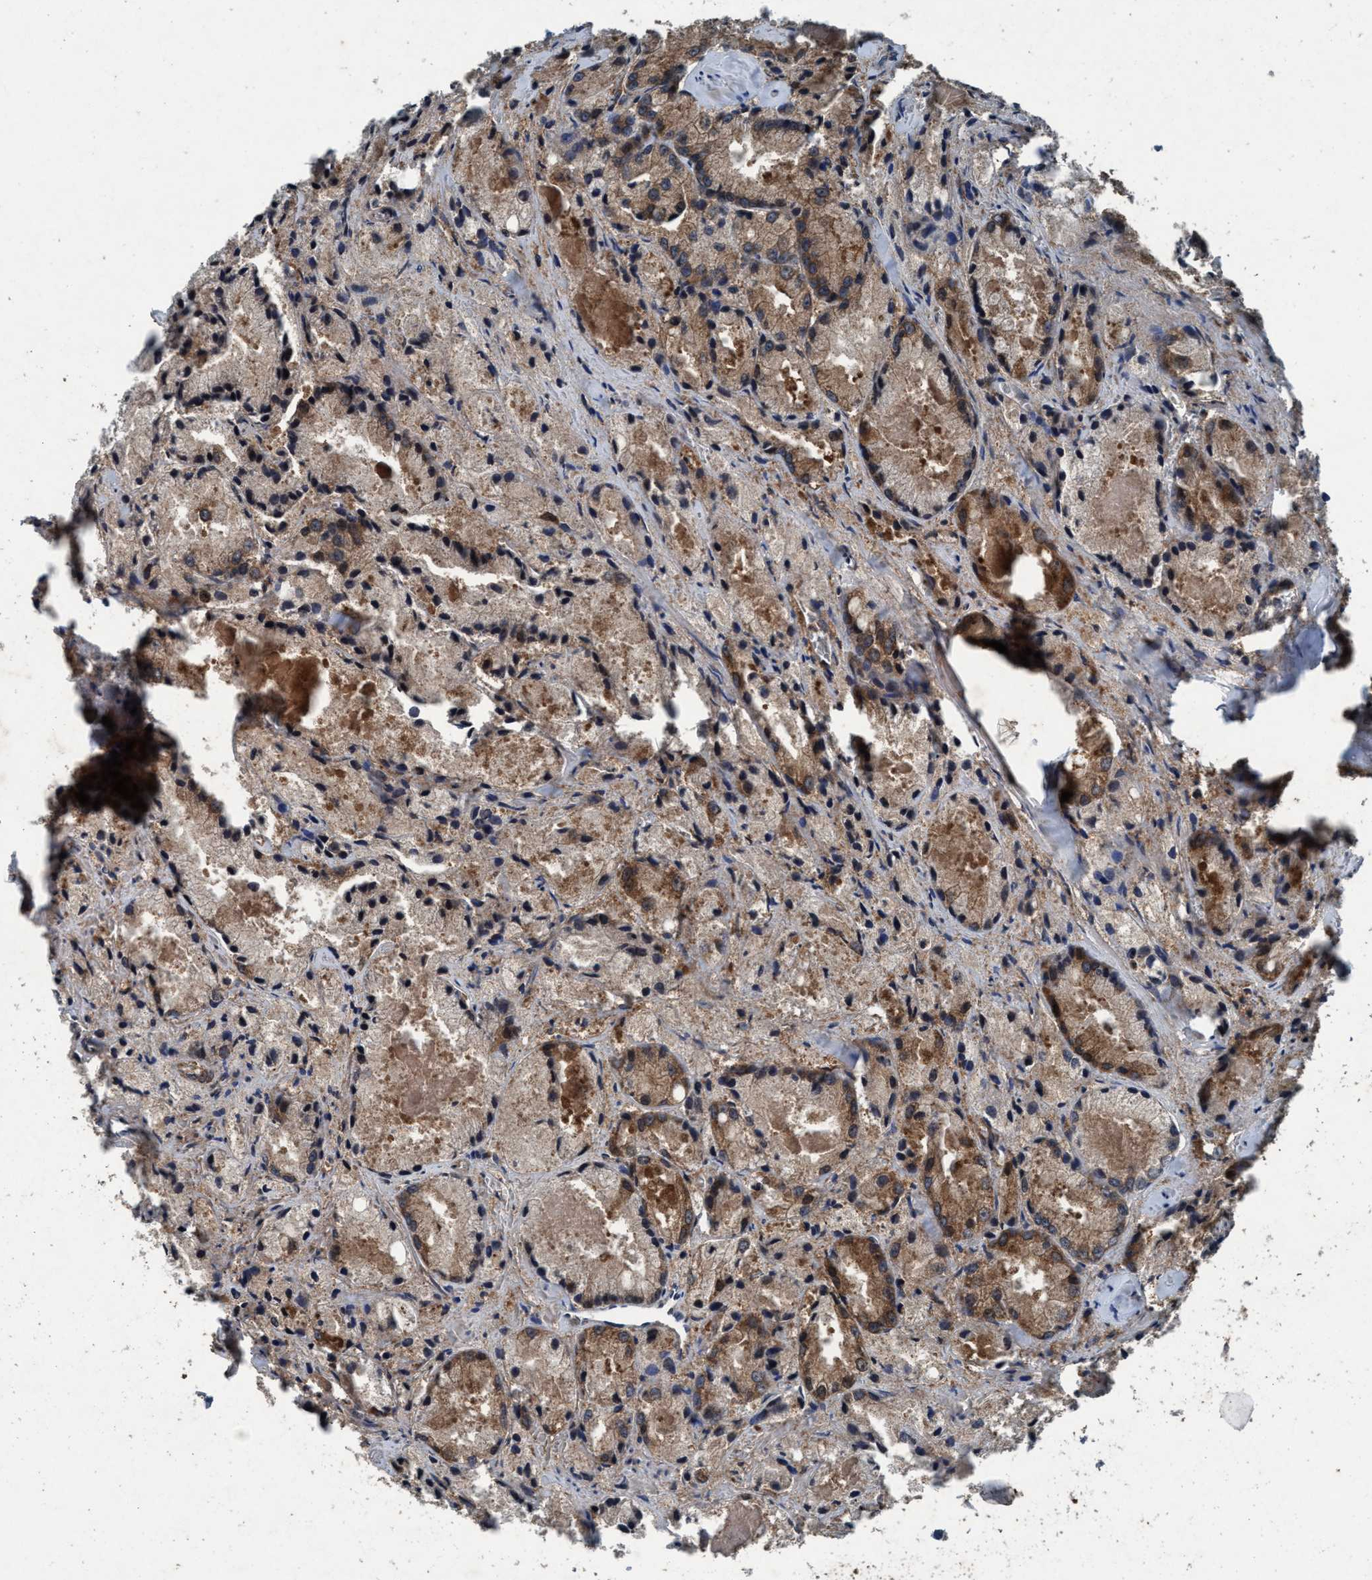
{"staining": {"intensity": "moderate", "quantity": ">75%", "location": "cytoplasmic/membranous"}, "tissue": "prostate cancer", "cell_type": "Tumor cells", "image_type": "cancer", "snomed": [{"axis": "morphology", "description": "Adenocarcinoma, Low grade"}, {"axis": "topography", "description": "Prostate"}], "caption": "High-magnification brightfield microscopy of prostate cancer stained with DAB (brown) and counterstained with hematoxylin (blue). tumor cells exhibit moderate cytoplasmic/membranous staining is identified in approximately>75% of cells. The staining was performed using DAB, with brown indicating positive protein expression. Nuclei are stained blue with hematoxylin.", "gene": "AKT1S1", "patient": {"sex": "male", "age": 64}}